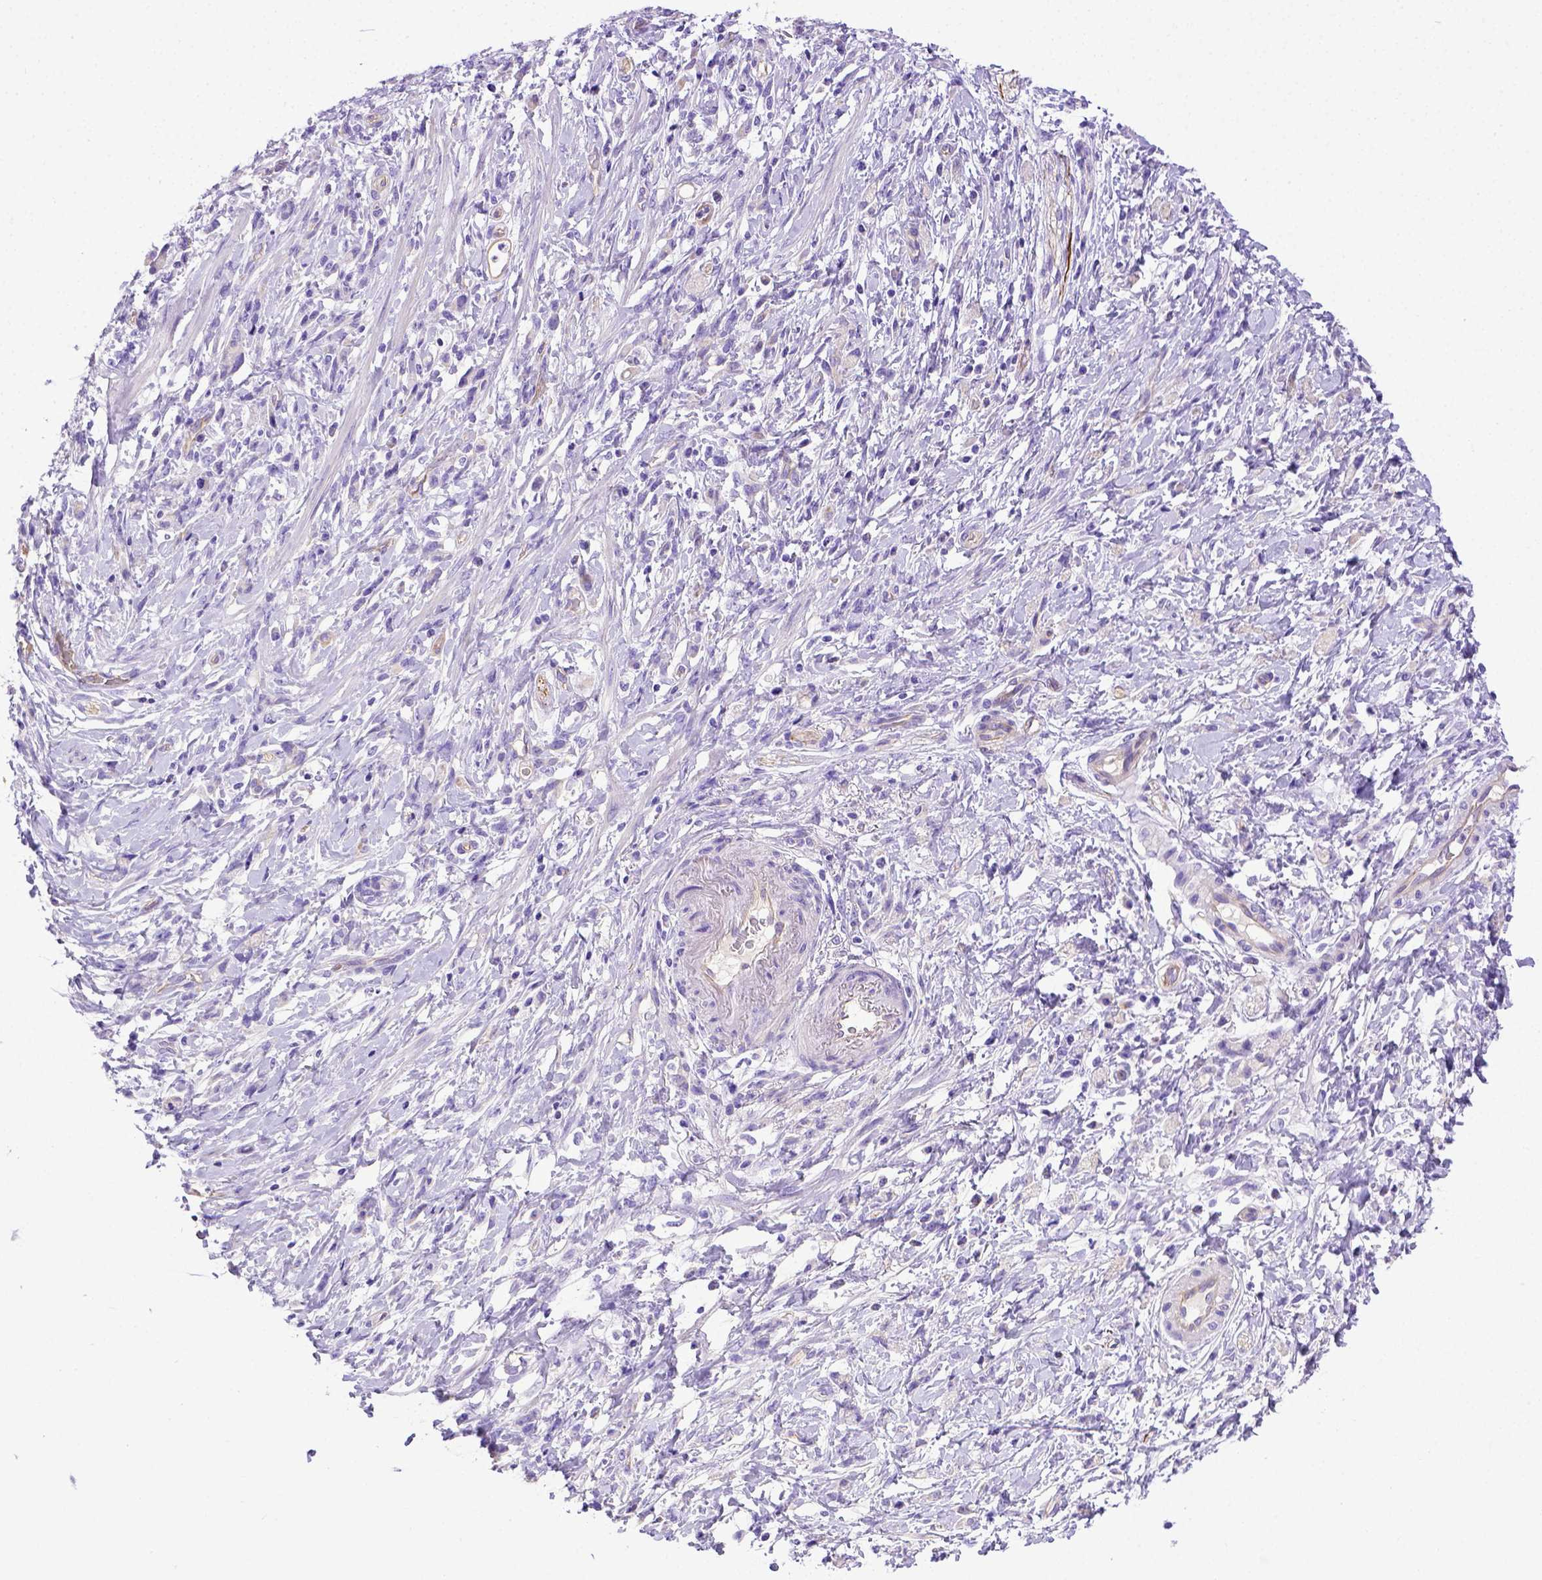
{"staining": {"intensity": "negative", "quantity": "none", "location": "none"}, "tissue": "stomach cancer", "cell_type": "Tumor cells", "image_type": "cancer", "snomed": [{"axis": "morphology", "description": "Adenocarcinoma, NOS"}, {"axis": "topography", "description": "Stomach"}], "caption": "An immunohistochemistry image of stomach adenocarcinoma is shown. There is no staining in tumor cells of stomach adenocarcinoma. (Stains: DAB immunohistochemistry (IHC) with hematoxylin counter stain, Microscopy: brightfield microscopy at high magnification).", "gene": "LRRC18", "patient": {"sex": "female", "age": 84}}